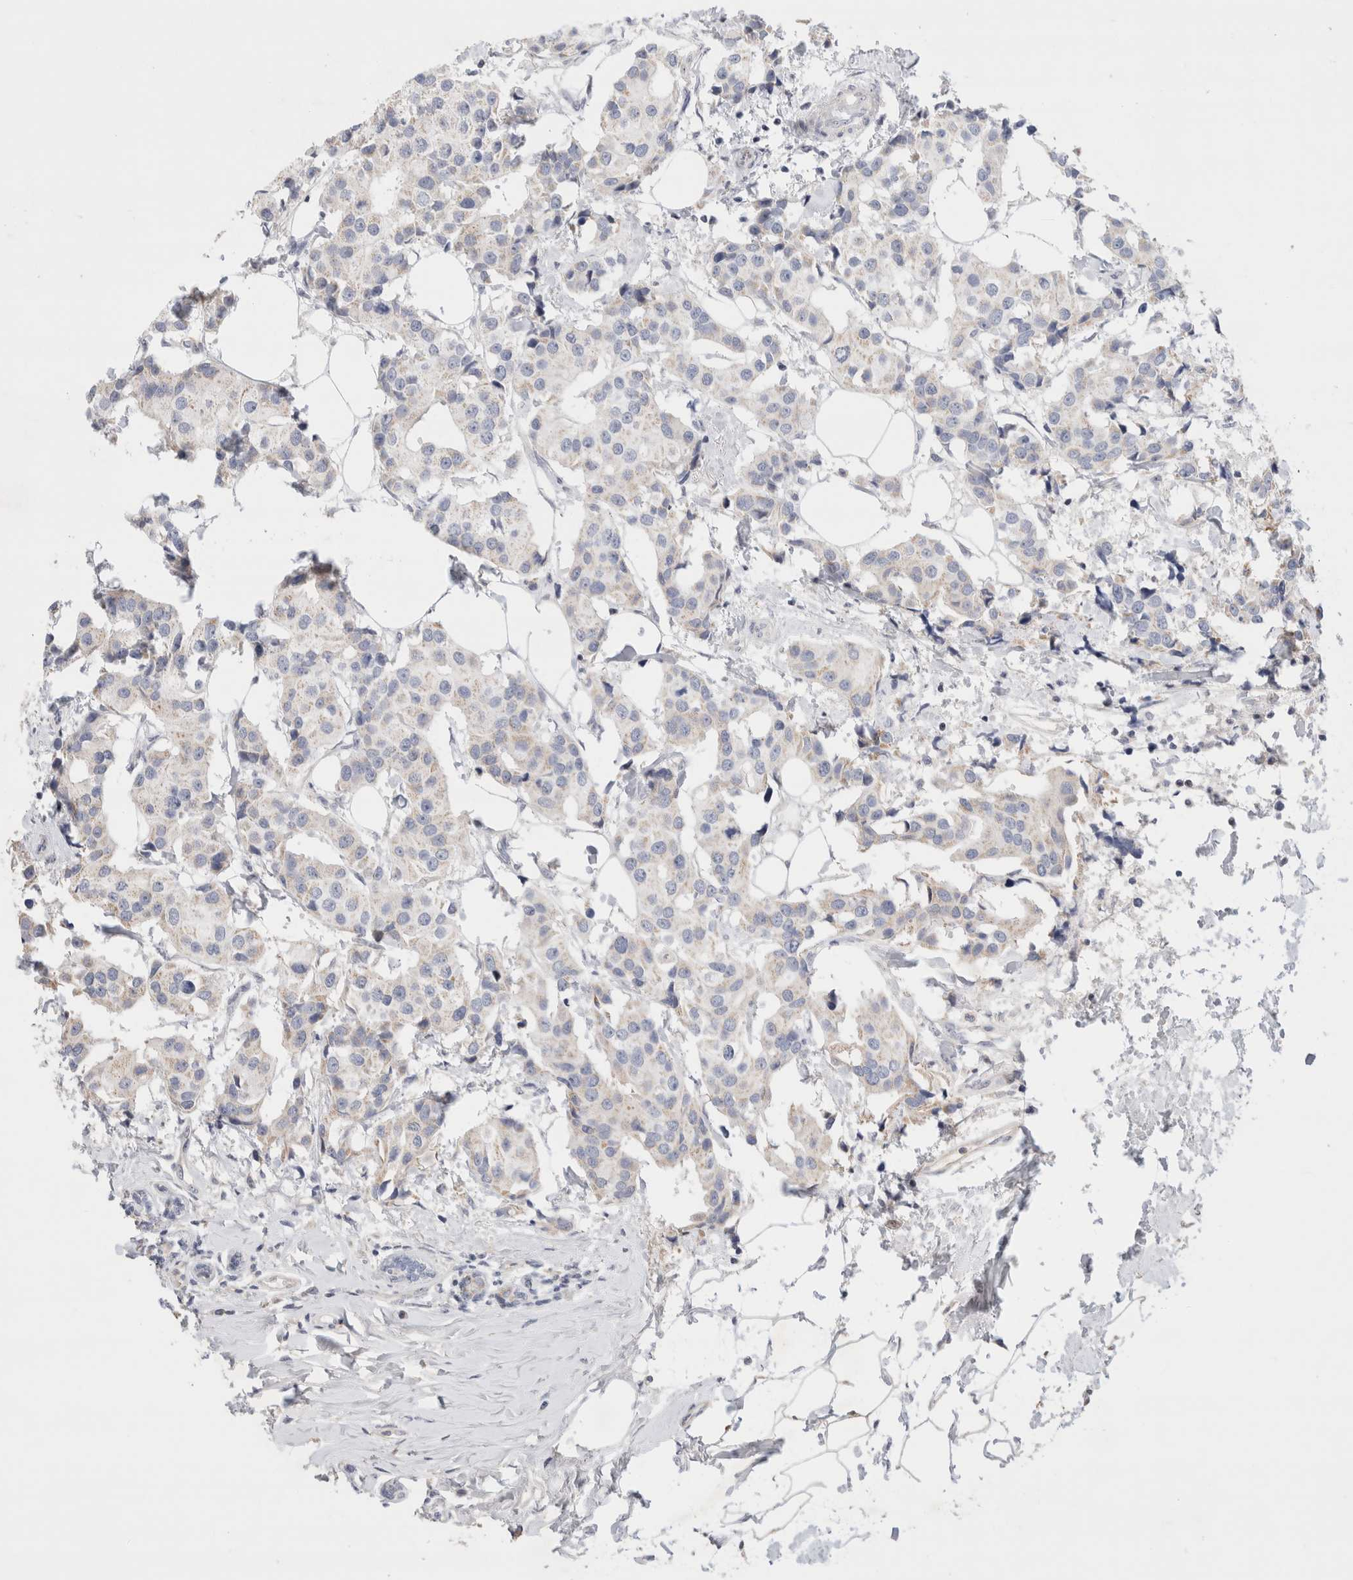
{"staining": {"intensity": "negative", "quantity": "none", "location": "none"}, "tissue": "breast cancer", "cell_type": "Tumor cells", "image_type": "cancer", "snomed": [{"axis": "morphology", "description": "Normal tissue, NOS"}, {"axis": "morphology", "description": "Duct carcinoma"}, {"axis": "topography", "description": "Breast"}], "caption": "Protein analysis of intraductal carcinoma (breast) reveals no significant positivity in tumor cells.", "gene": "ECHDC2", "patient": {"sex": "female", "age": 39}}